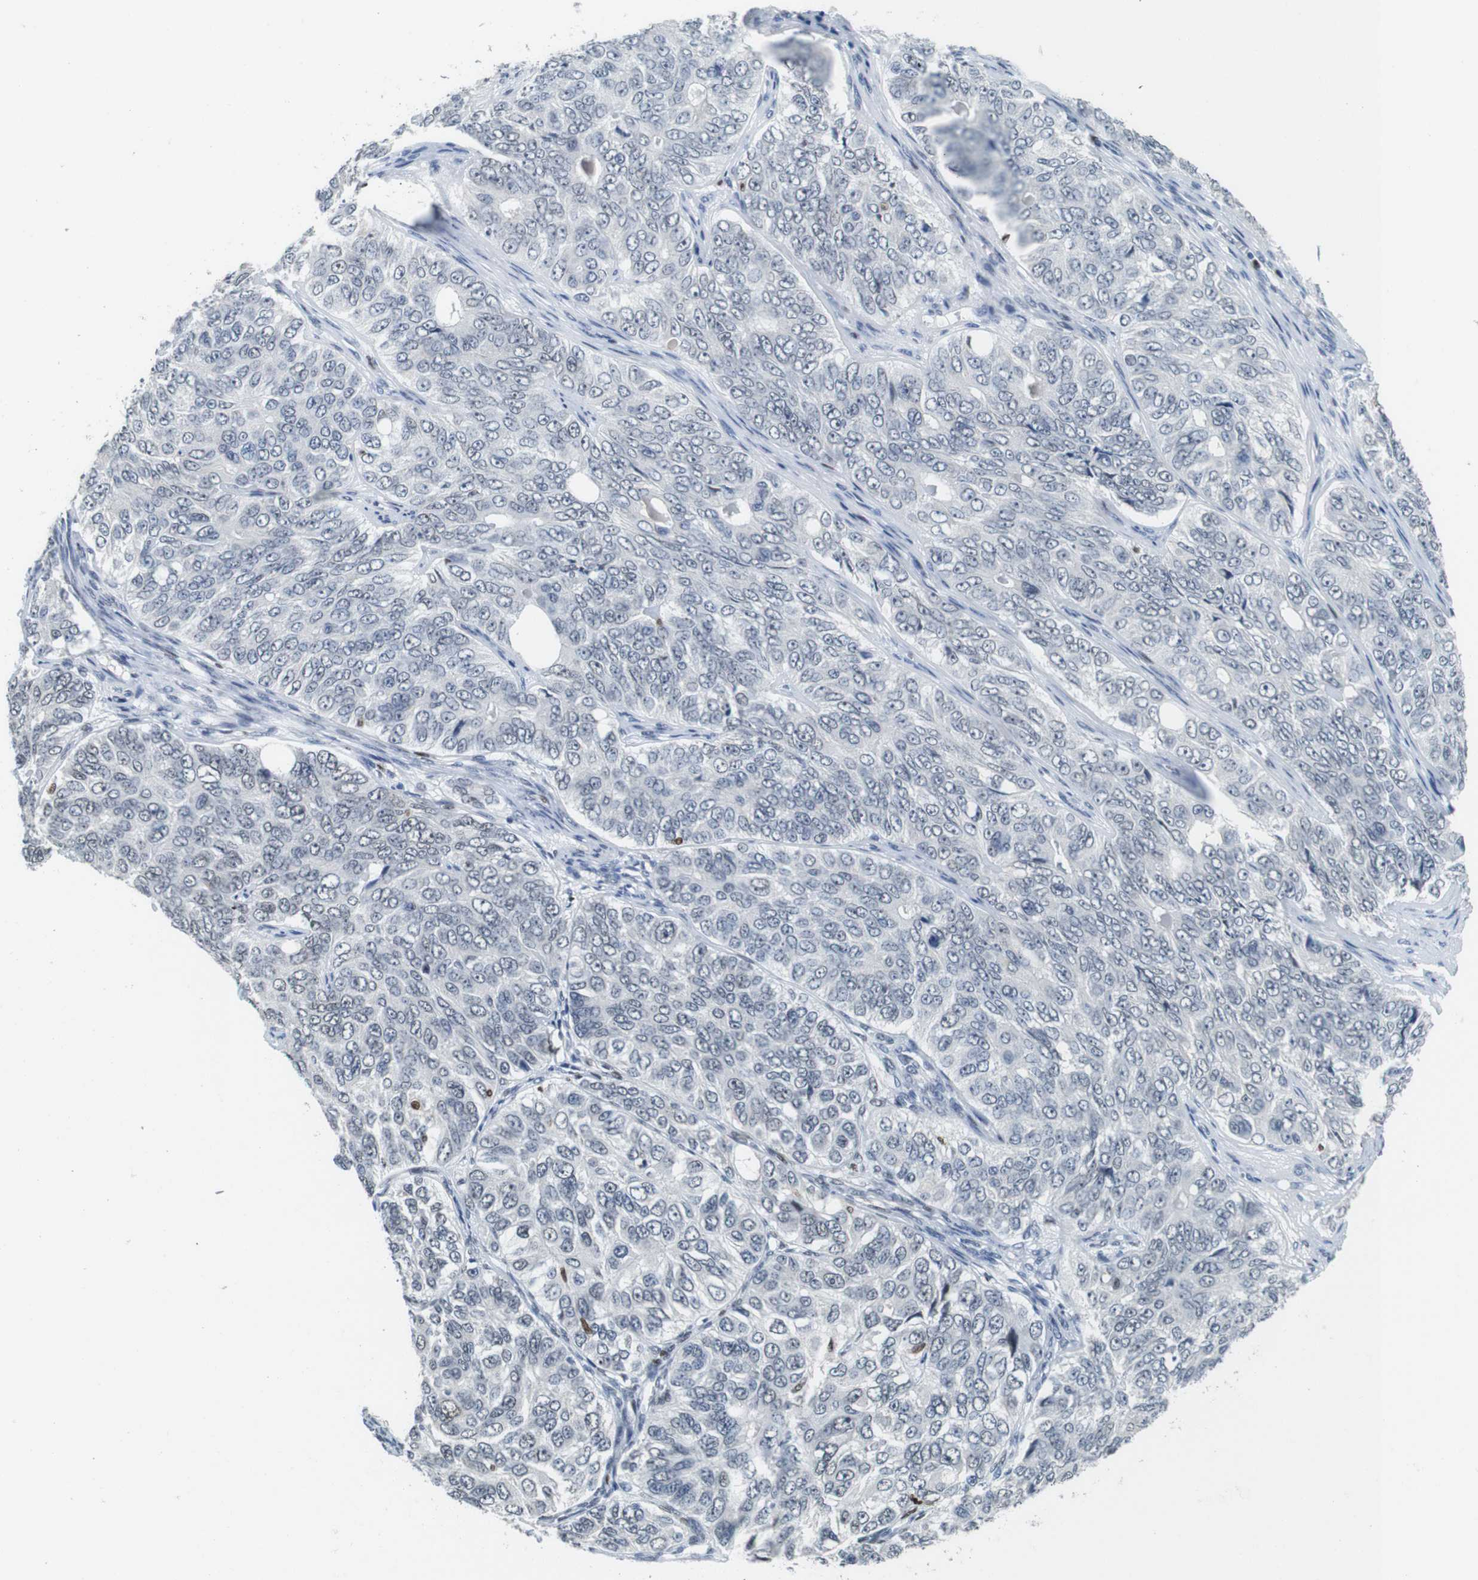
{"staining": {"intensity": "negative", "quantity": "none", "location": "none"}, "tissue": "ovarian cancer", "cell_type": "Tumor cells", "image_type": "cancer", "snomed": [{"axis": "morphology", "description": "Carcinoma, endometroid"}, {"axis": "topography", "description": "Ovary"}], "caption": "Immunohistochemistry (IHC) histopathology image of ovarian endometroid carcinoma stained for a protein (brown), which exhibits no expression in tumor cells.", "gene": "IRF8", "patient": {"sex": "female", "age": 51}}